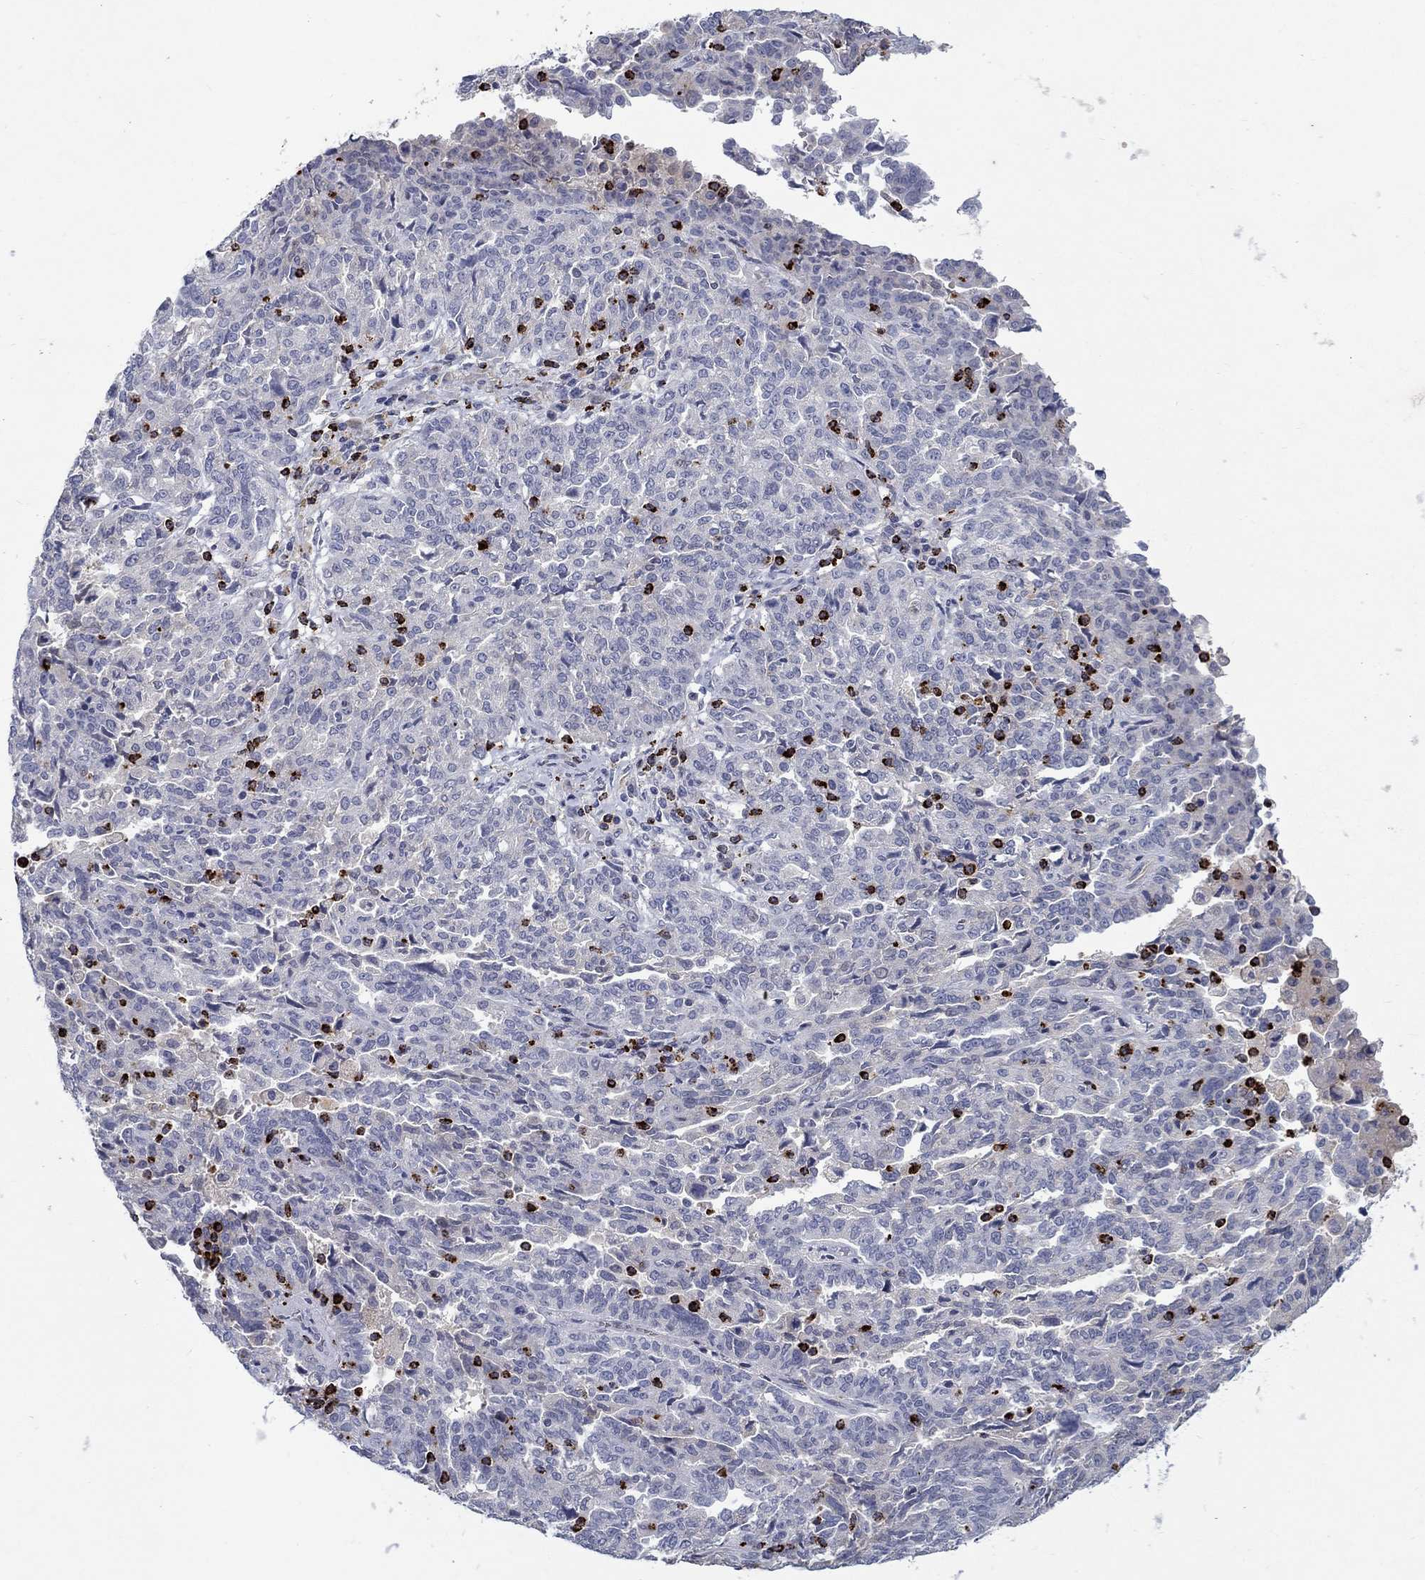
{"staining": {"intensity": "negative", "quantity": "none", "location": "none"}, "tissue": "ovarian cancer", "cell_type": "Tumor cells", "image_type": "cancer", "snomed": [{"axis": "morphology", "description": "Cystadenocarcinoma, serous, NOS"}, {"axis": "topography", "description": "Ovary"}], "caption": "High power microscopy micrograph of an IHC image of ovarian serous cystadenocarcinoma, revealing no significant staining in tumor cells. (Immunohistochemistry, brightfield microscopy, high magnification).", "gene": "GZMA", "patient": {"sex": "female", "age": 67}}